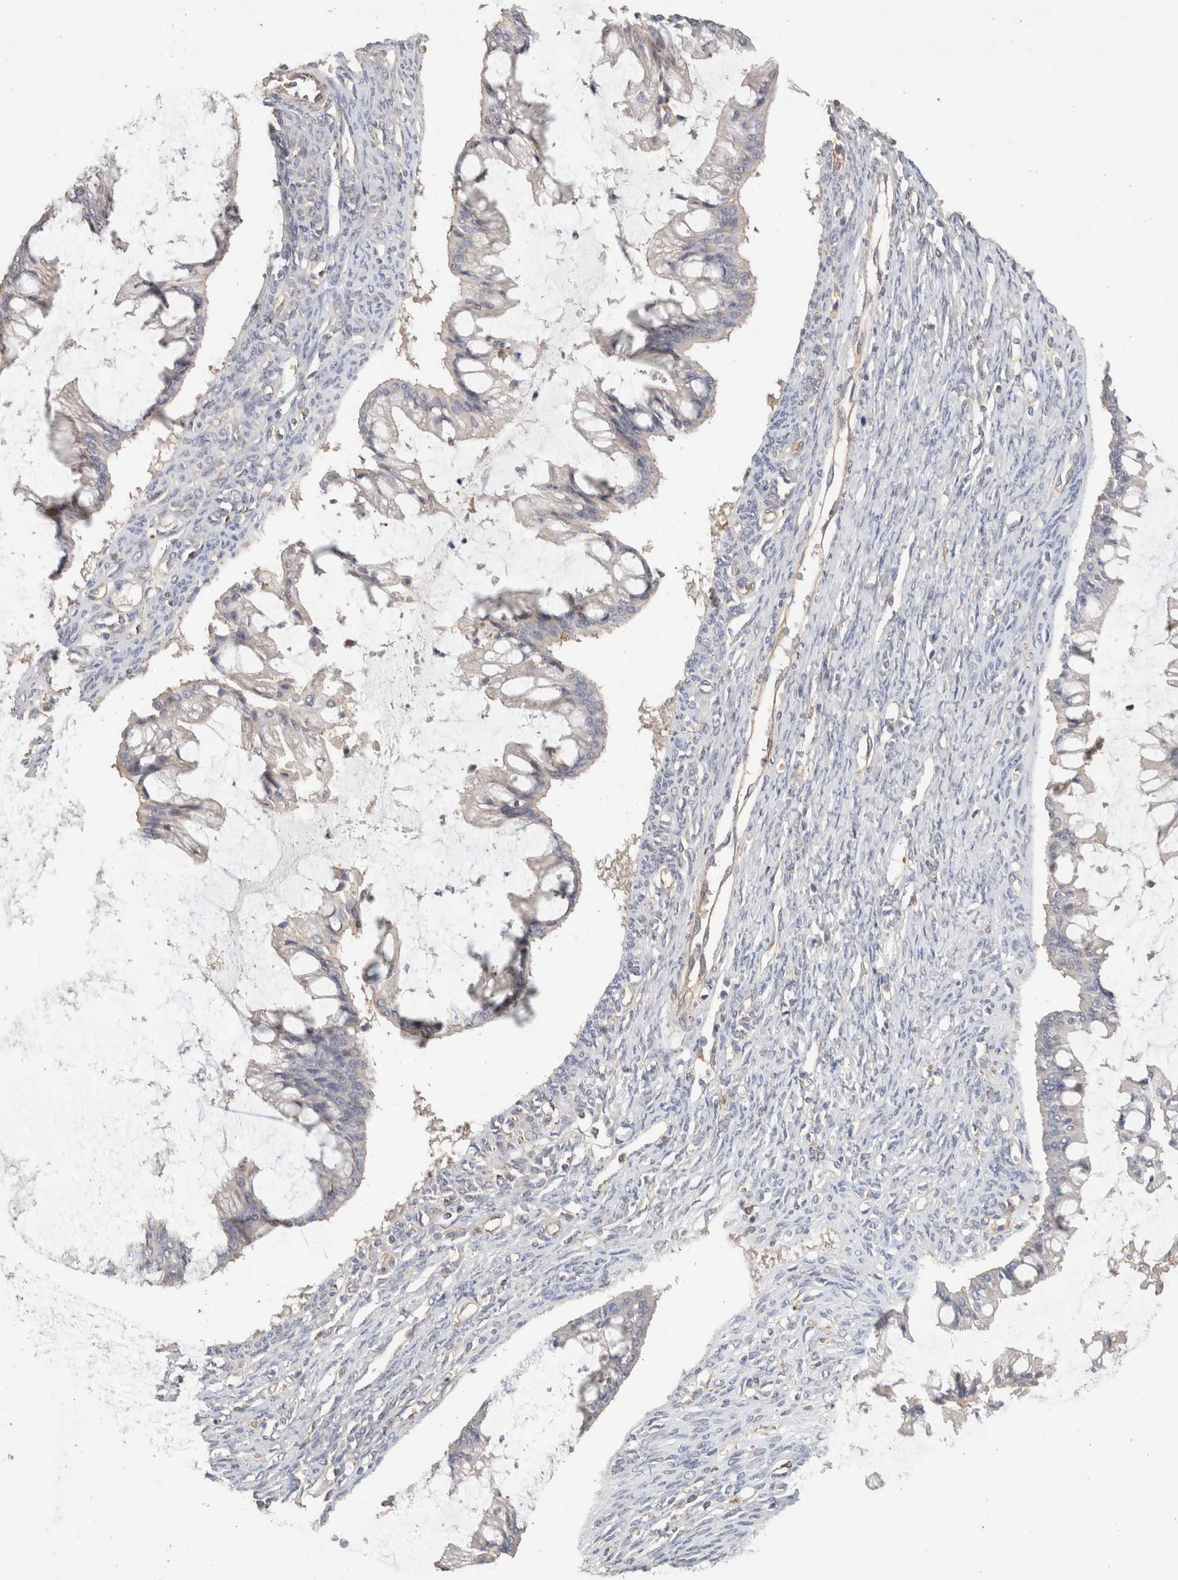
{"staining": {"intensity": "weak", "quantity": "<25%", "location": "cytoplasmic/membranous"}, "tissue": "ovarian cancer", "cell_type": "Tumor cells", "image_type": "cancer", "snomed": [{"axis": "morphology", "description": "Cystadenocarcinoma, mucinous, NOS"}, {"axis": "topography", "description": "Ovary"}], "caption": "A histopathology image of human mucinous cystadenocarcinoma (ovarian) is negative for staining in tumor cells.", "gene": "CFAP418", "patient": {"sex": "female", "age": 73}}